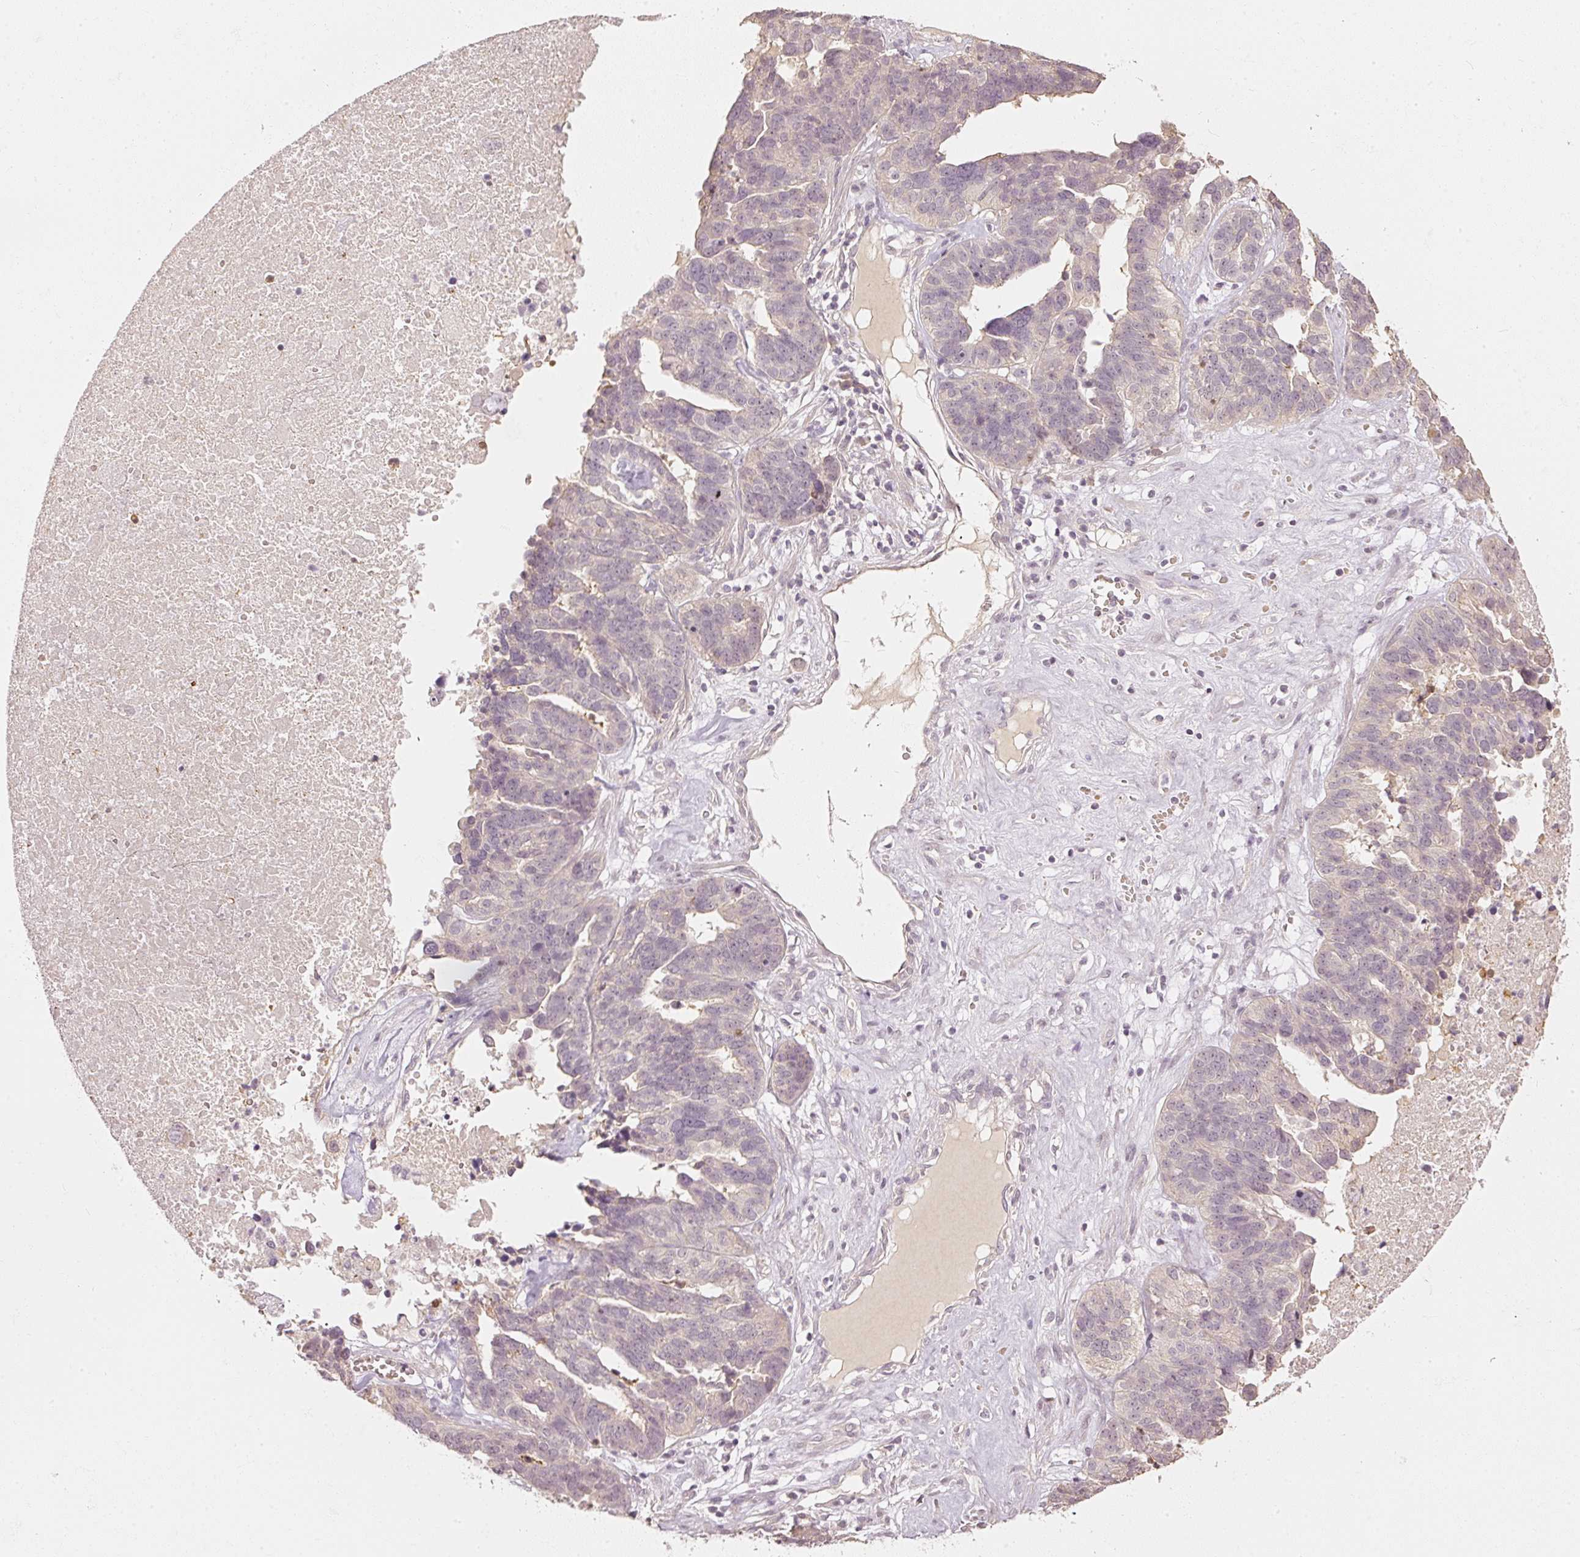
{"staining": {"intensity": "negative", "quantity": "none", "location": "none"}, "tissue": "ovarian cancer", "cell_type": "Tumor cells", "image_type": "cancer", "snomed": [{"axis": "morphology", "description": "Cystadenocarcinoma, serous, NOS"}, {"axis": "topography", "description": "Ovary"}], "caption": "Tumor cells show no significant expression in ovarian serous cystadenocarcinoma.", "gene": "GZMA", "patient": {"sex": "female", "age": 59}}